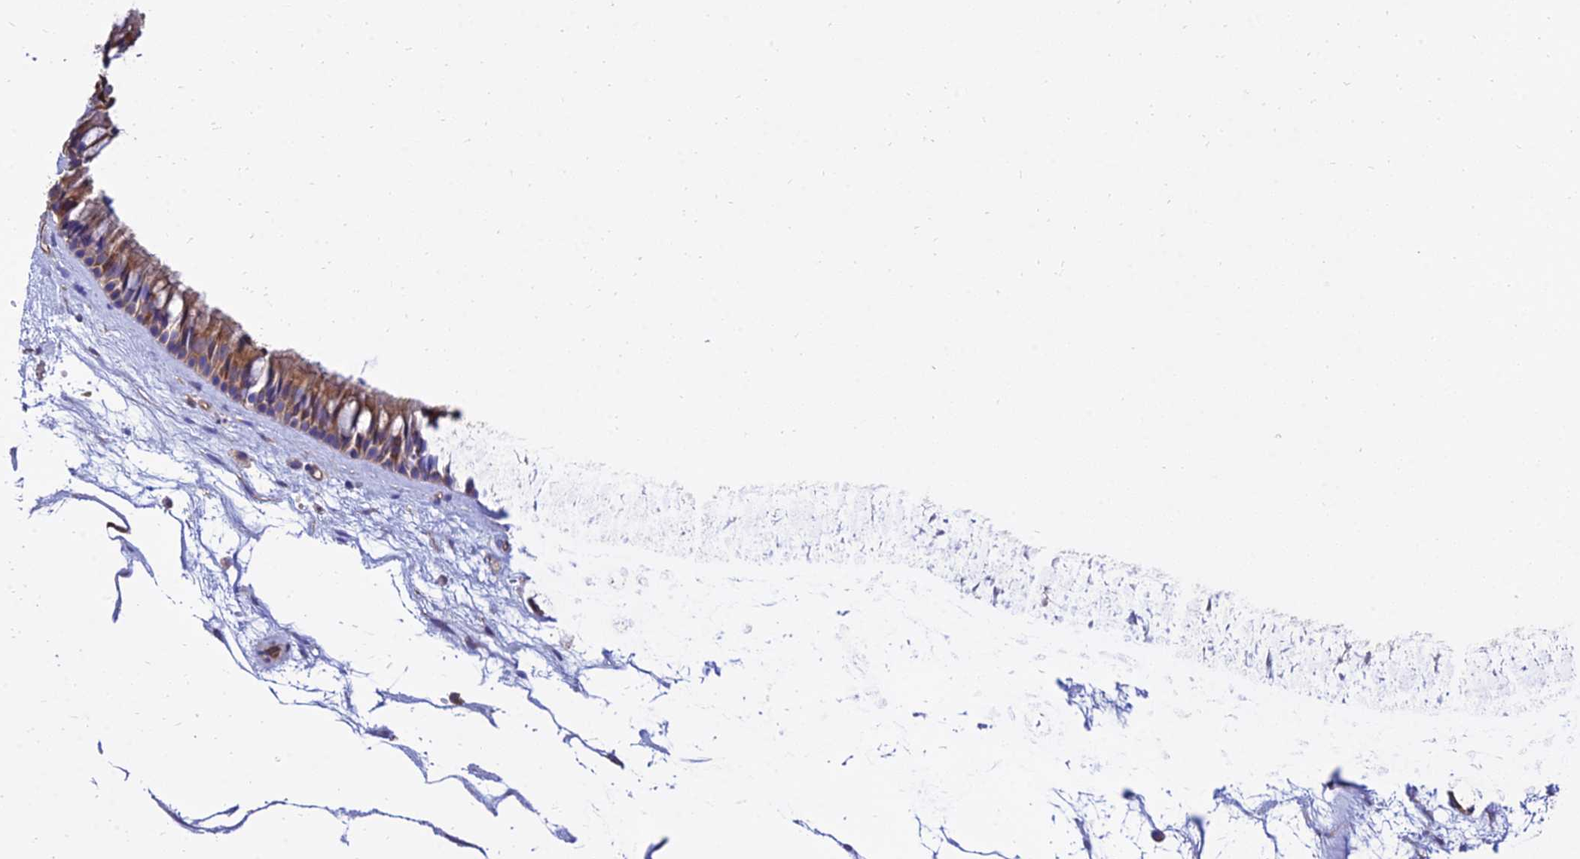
{"staining": {"intensity": "moderate", "quantity": ">75%", "location": "cytoplasmic/membranous"}, "tissue": "nasopharynx", "cell_type": "Respiratory epithelial cells", "image_type": "normal", "snomed": [{"axis": "morphology", "description": "Normal tissue, NOS"}, {"axis": "topography", "description": "Nasopharynx"}], "caption": "Nasopharynx was stained to show a protein in brown. There is medium levels of moderate cytoplasmic/membranous positivity in about >75% of respiratory epithelial cells. (Brightfield microscopy of DAB IHC at high magnification).", "gene": "CALM1", "patient": {"sex": "male", "age": 64}}